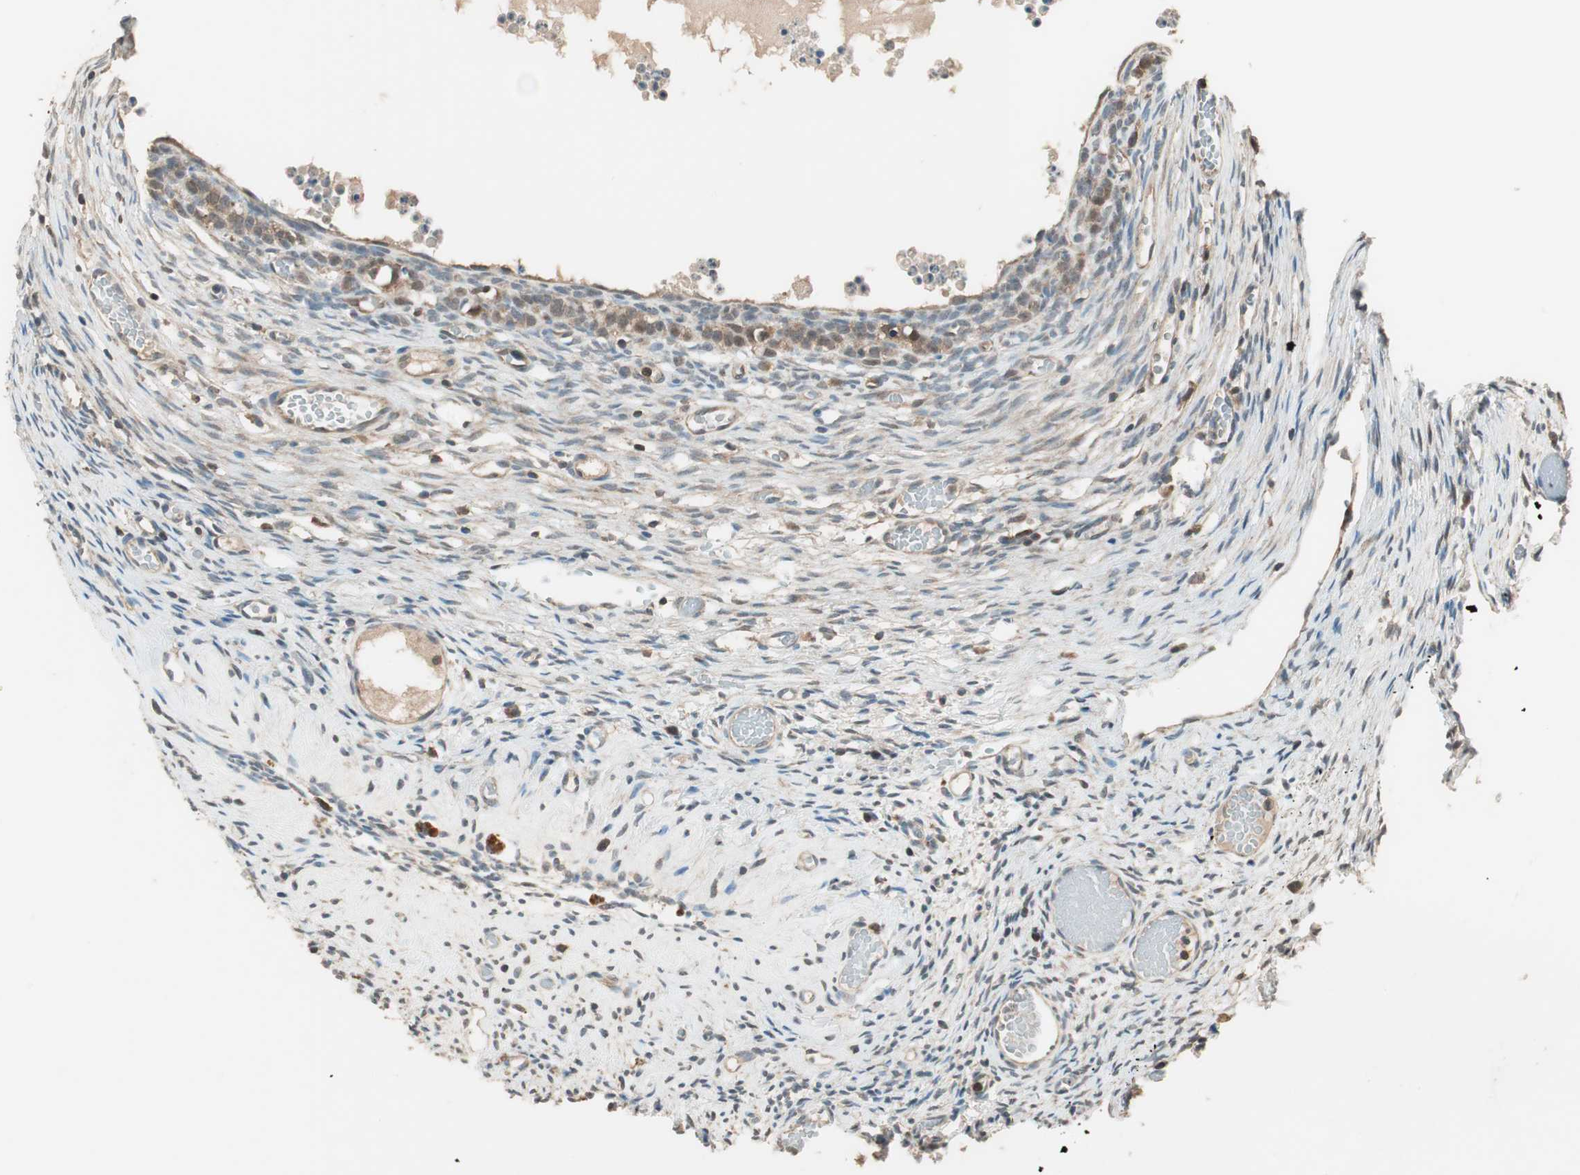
{"staining": {"intensity": "weak", "quantity": "25%-75%", "location": "cytoplasmic/membranous"}, "tissue": "ovary", "cell_type": "Ovarian stroma cells", "image_type": "normal", "snomed": [{"axis": "morphology", "description": "Normal tissue, NOS"}, {"axis": "topography", "description": "Ovary"}], "caption": "This histopathology image demonstrates IHC staining of unremarkable human ovary, with low weak cytoplasmic/membranous positivity in about 25%-75% of ovarian stroma cells.", "gene": "TRIM21", "patient": {"sex": "female", "age": 35}}